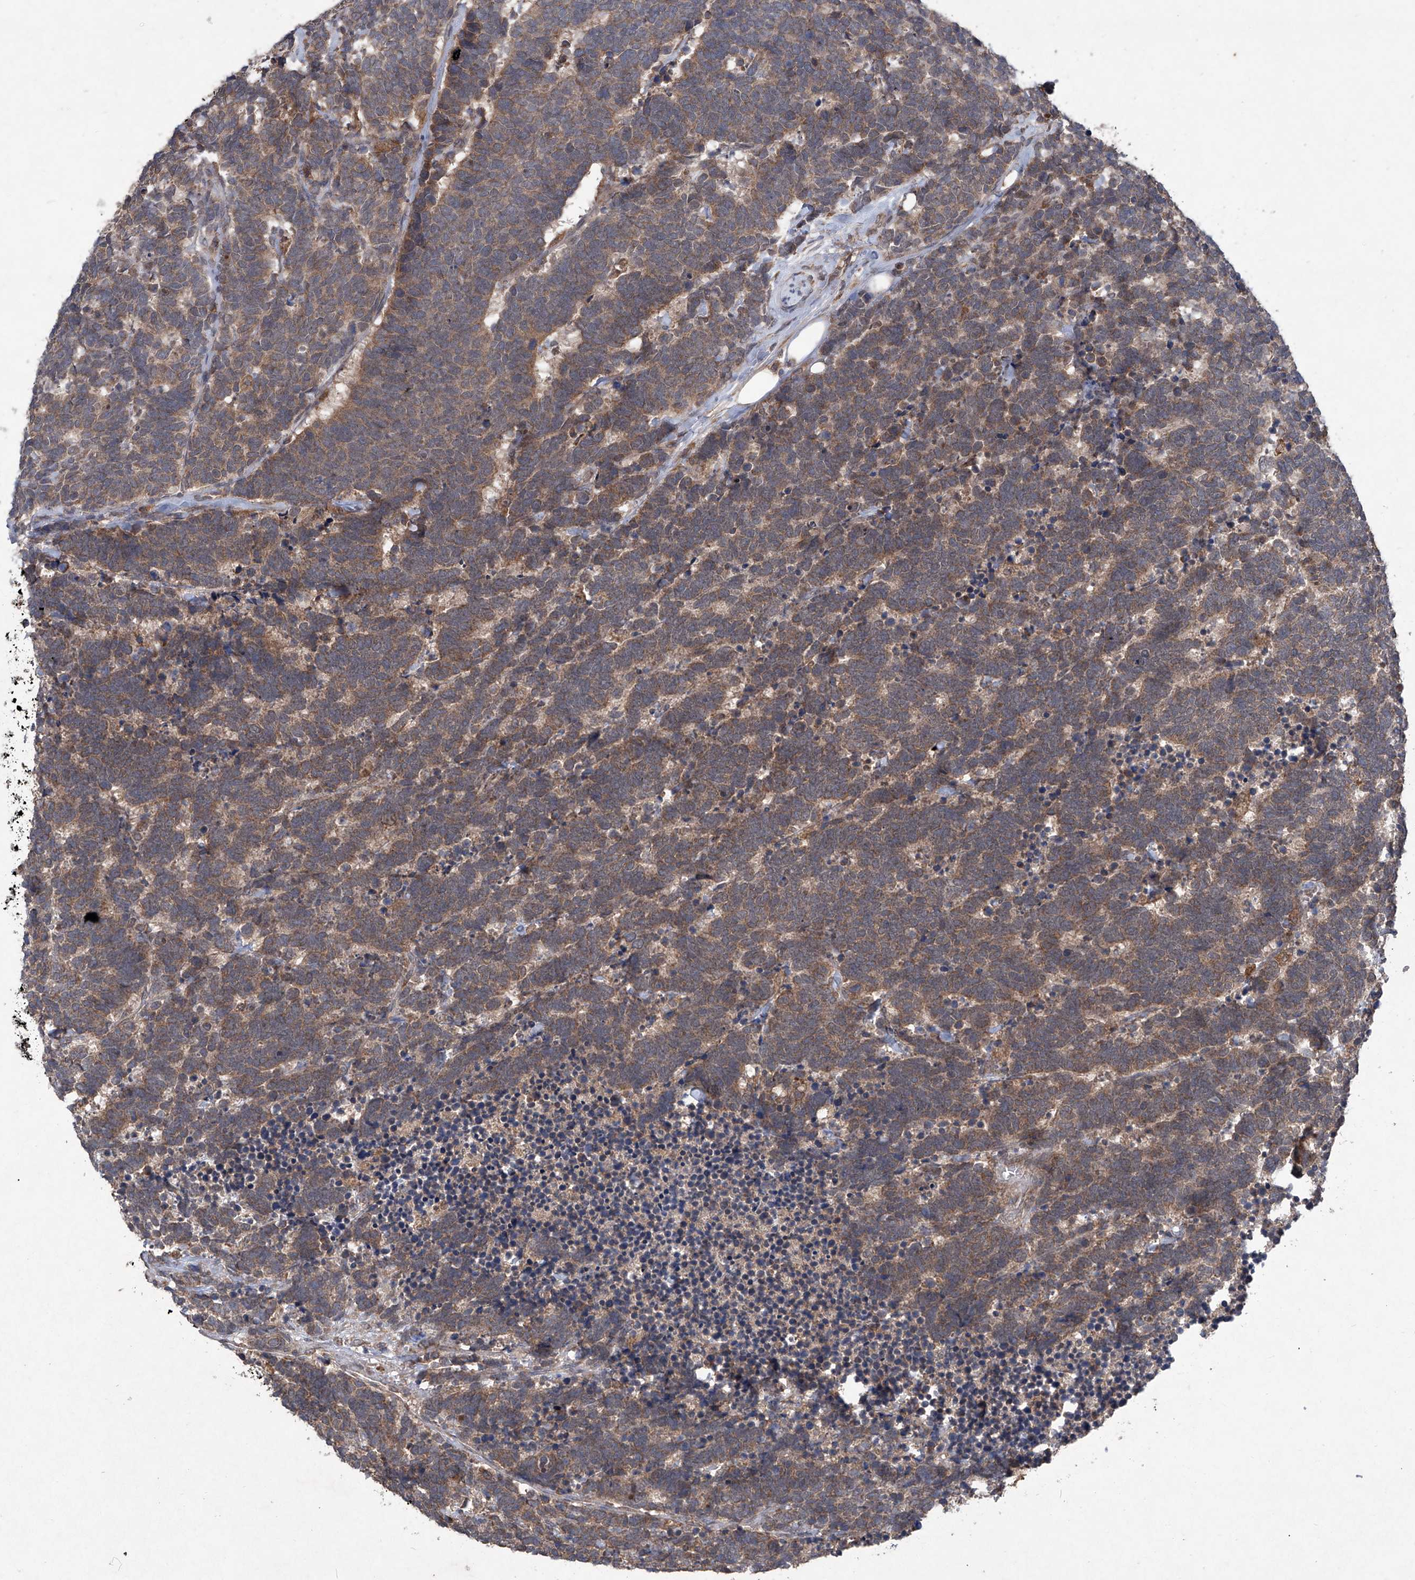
{"staining": {"intensity": "moderate", "quantity": ">75%", "location": "cytoplasmic/membranous"}, "tissue": "carcinoid", "cell_type": "Tumor cells", "image_type": "cancer", "snomed": [{"axis": "morphology", "description": "Carcinoma, NOS"}, {"axis": "morphology", "description": "Carcinoid, malignant, NOS"}, {"axis": "topography", "description": "Urinary bladder"}], "caption": "The histopathology image shows staining of carcinoma, revealing moderate cytoplasmic/membranous protein expression (brown color) within tumor cells. The staining was performed using DAB (3,3'-diaminobenzidine), with brown indicating positive protein expression. Nuclei are stained blue with hematoxylin.", "gene": "SUMF2", "patient": {"sex": "male", "age": 57}}